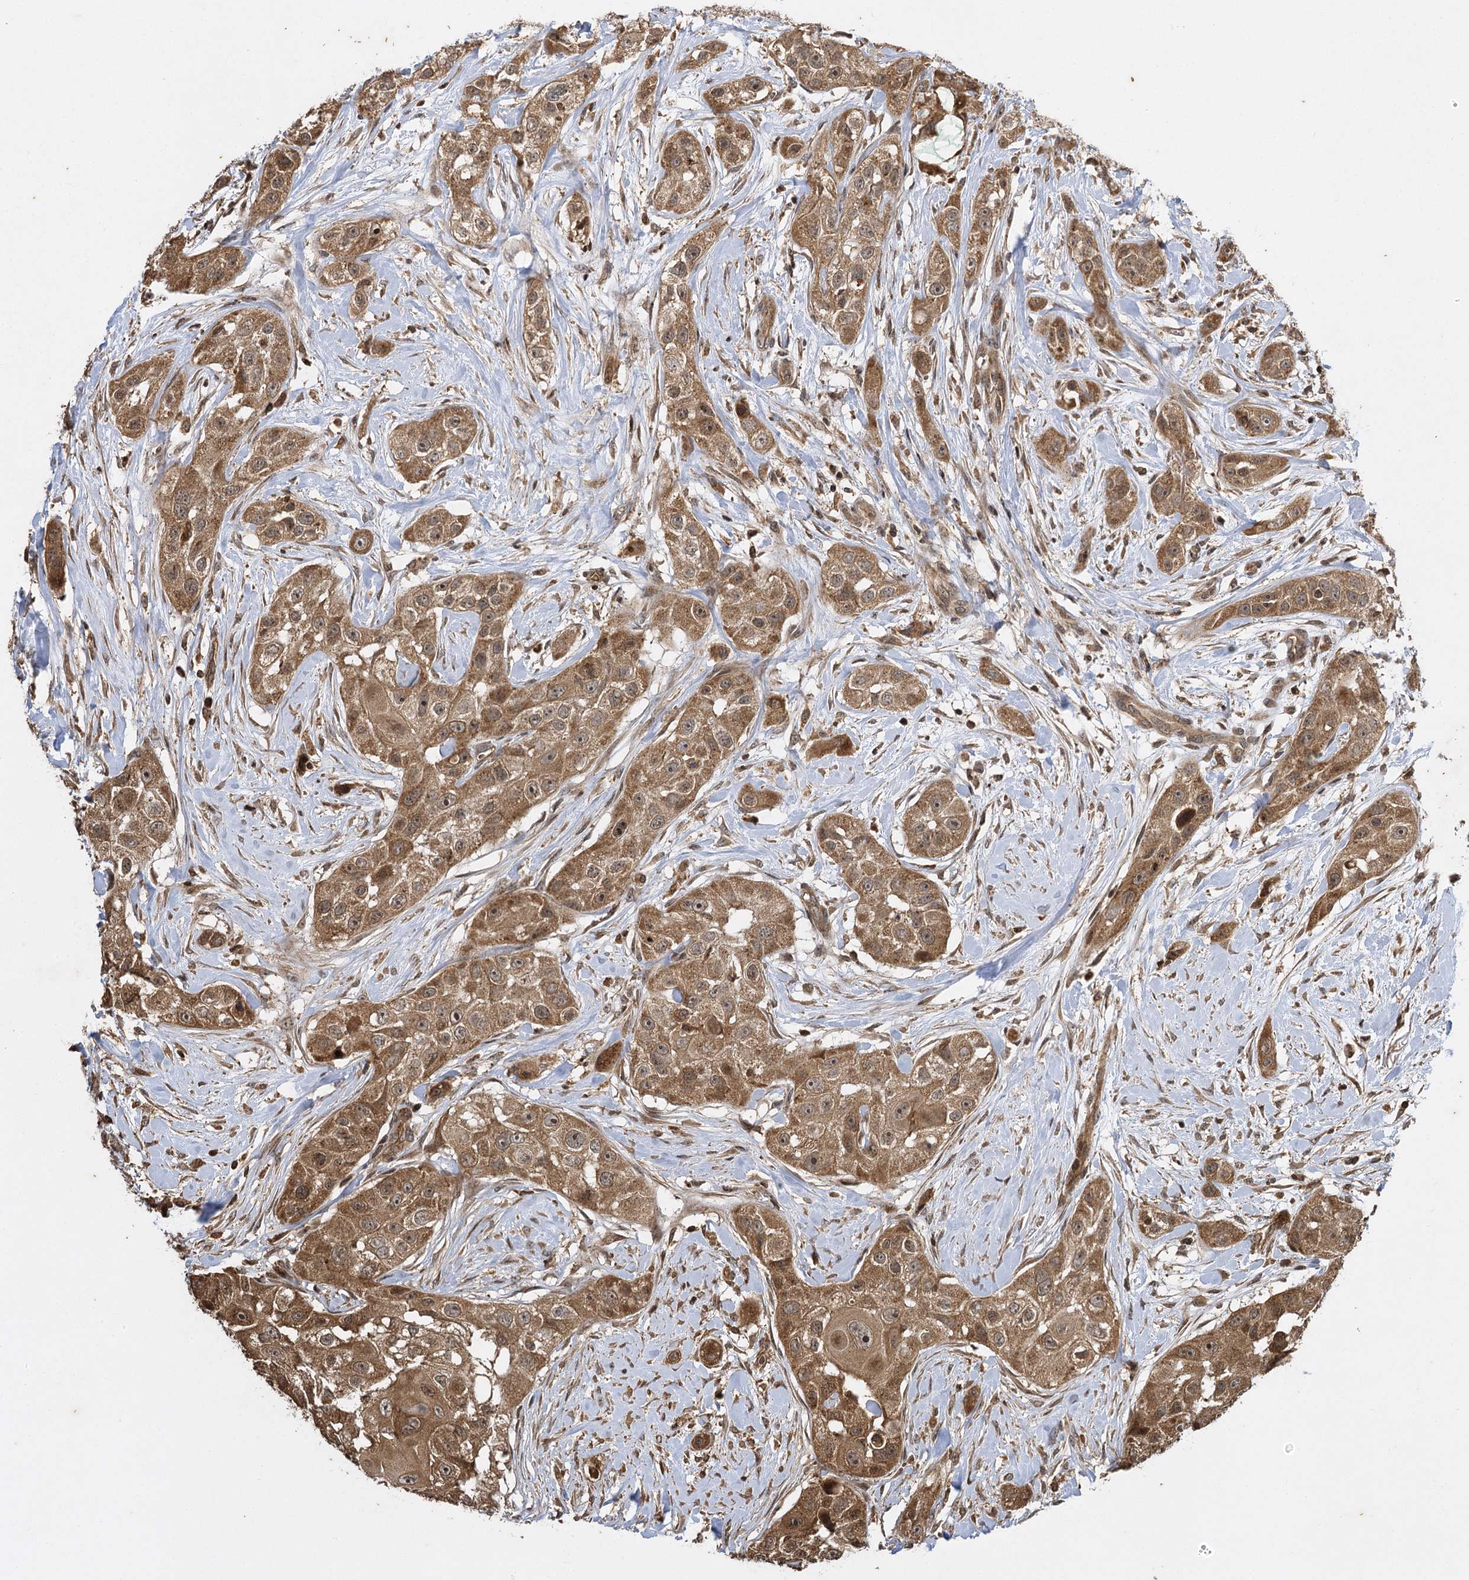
{"staining": {"intensity": "moderate", "quantity": ">75%", "location": "cytoplasmic/membranous,nuclear"}, "tissue": "head and neck cancer", "cell_type": "Tumor cells", "image_type": "cancer", "snomed": [{"axis": "morphology", "description": "Normal tissue, NOS"}, {"axis": "morphology", "description": "Squamous cell carcinoma, NOS"}, {"axis": "topography", "description": "Skeletal muscle"}, {"axis": "topography", "description": "Head-Neck"}], "caption": "Immunohistochemical staining of human head and neck cancer reveals medium levels of moderate cytoplasmic/membranous and nuclear protein positivity in approximately >75% of tumor cells. (DAB = brown stain, brightfield microscopy at high magnification).", "gene": "IL11RA", "patient": {"sex": "male", "age": 51}}